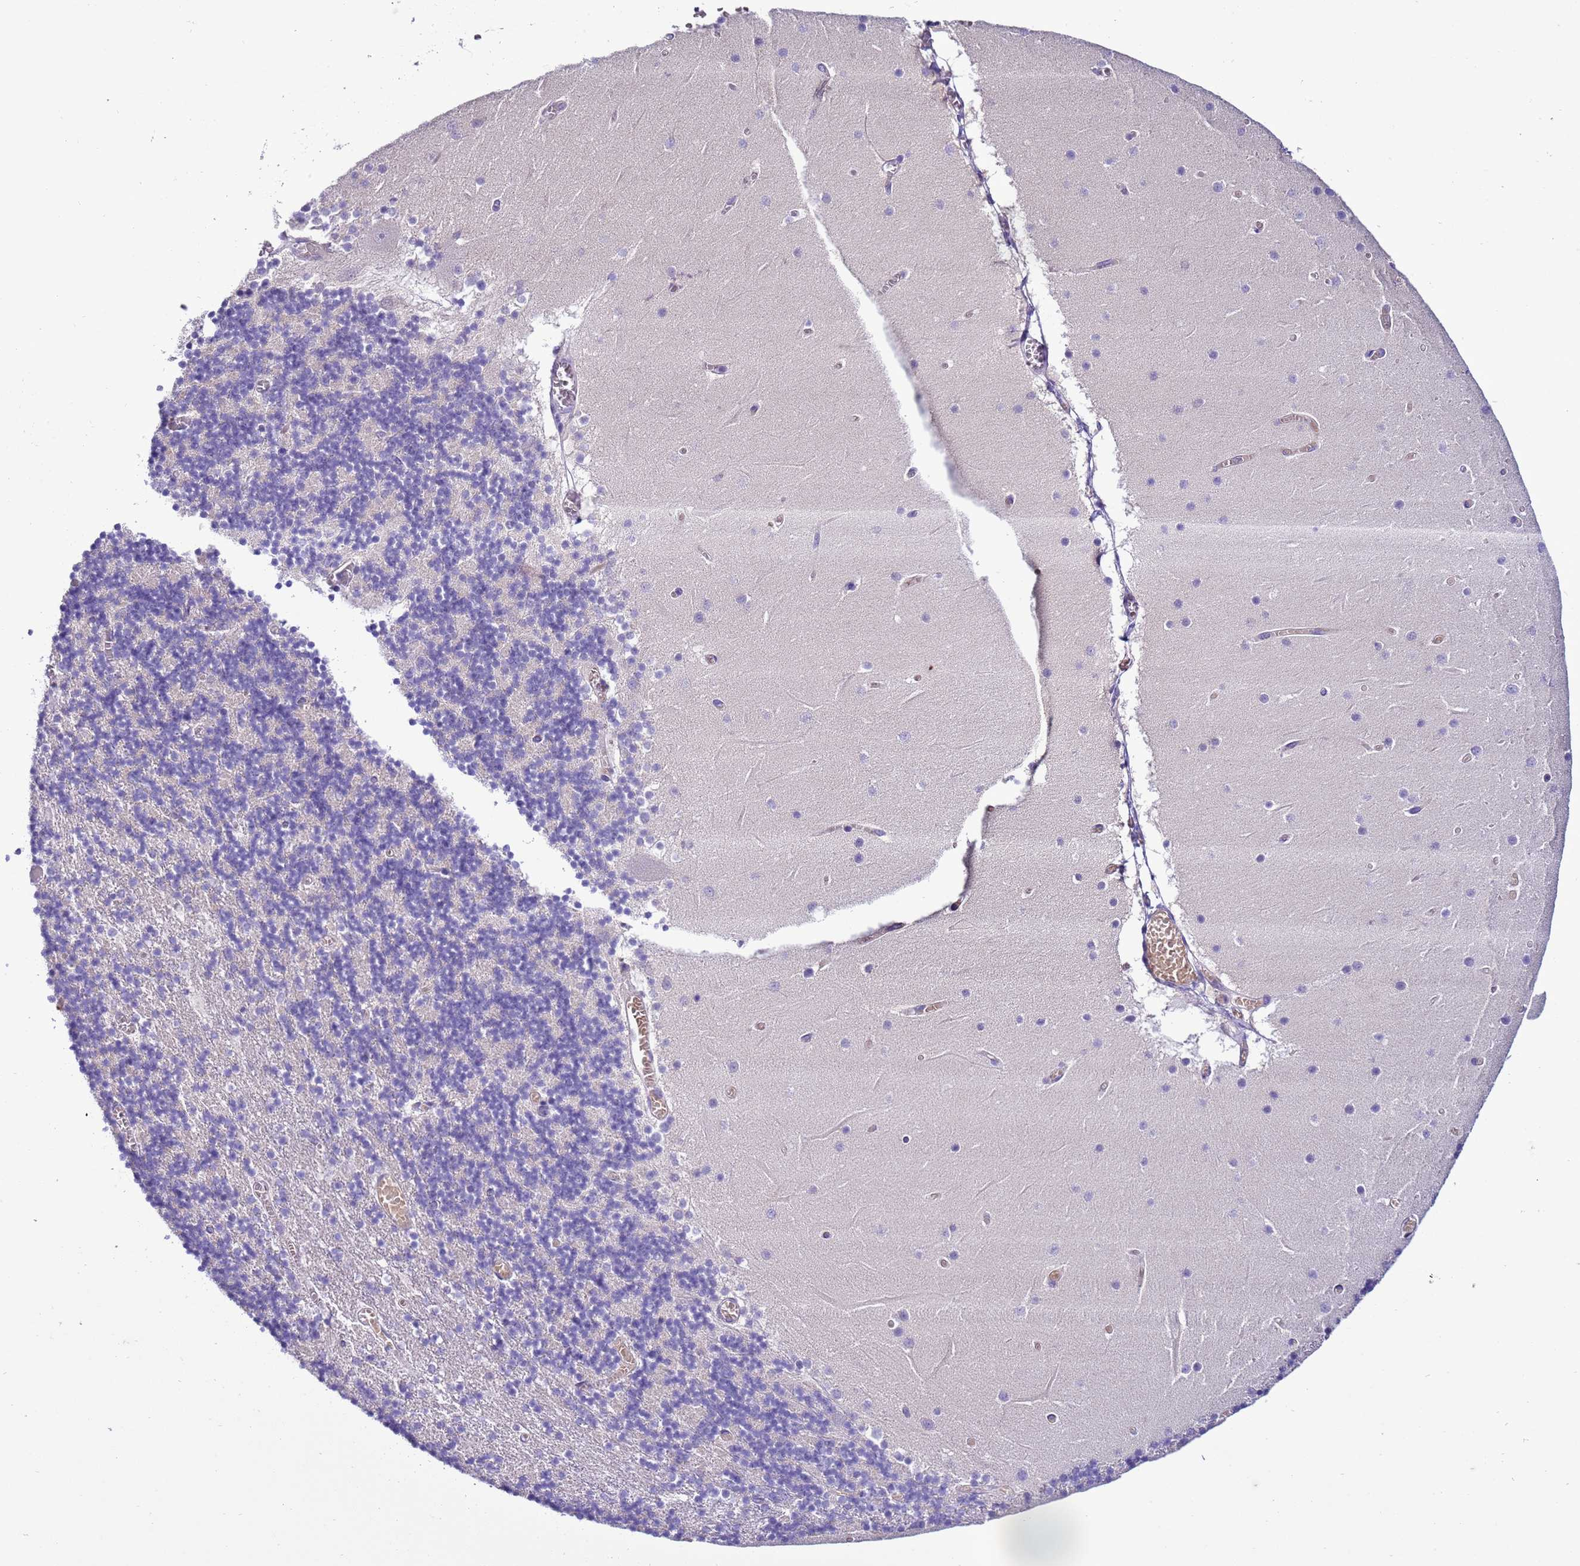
{"staining": {"intensity": "negative", "quantity": "none", "location": "none"}, "tissue": "cerebellum", "cell_type": "Cells in granular layer", "image_type": "normal", "snomed": [{"axis": "morphology", "description": "Normal tissue, NOS"}, {"axis": "topography", "description": "Cerebellum"}], "caption": "A histopathology image of human cerebellum is negative for staining in cells in granular layer. (IHC, brightfield microscopy, high magnification).", "gene": "DDI2", "patient": {"sex": "female", "age": 28}}